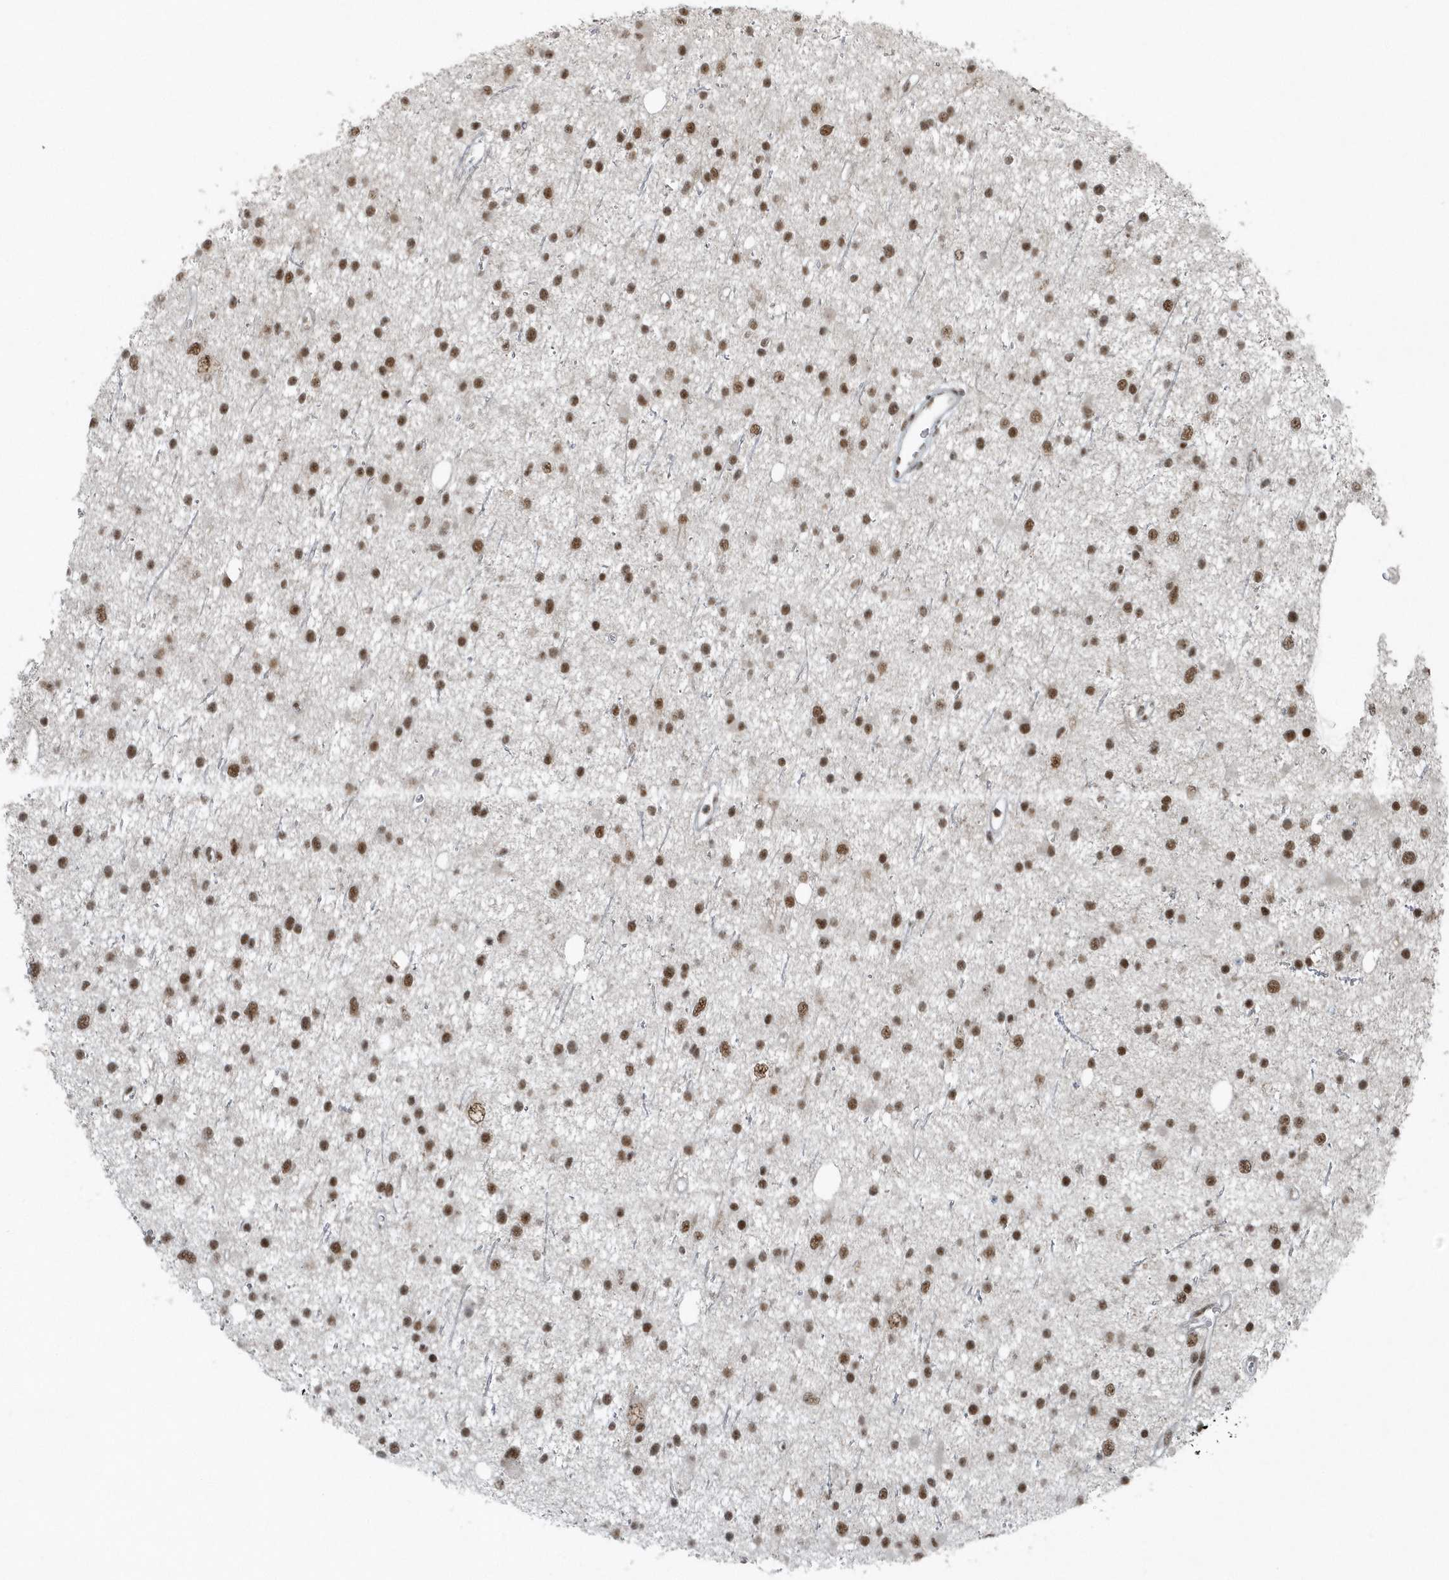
{"staining": {"intensity": "strong", "quantity": ">75%", "location": "nuclear"}, "tissue": "glioma", "cell_type": "Tumor cells", "image_type": "cancer", "snomed": [{"axis": "morphology", "description": "Glioma, malignant, Low grade"}, {"axis": "topography", "description": "Cerebral cortex"}], "caption": "Immunohistochemistry photomicrograph of neoplastic tissue: glioma stained using immunohistochemistry (IHC) exhibits high levels of strong protein expression localized specifically in the nuclear of tumor cells, appearing as a nuclear brown color.", "gene": "YTHDC1", "patient": {"sex": "female", "age": 39}}